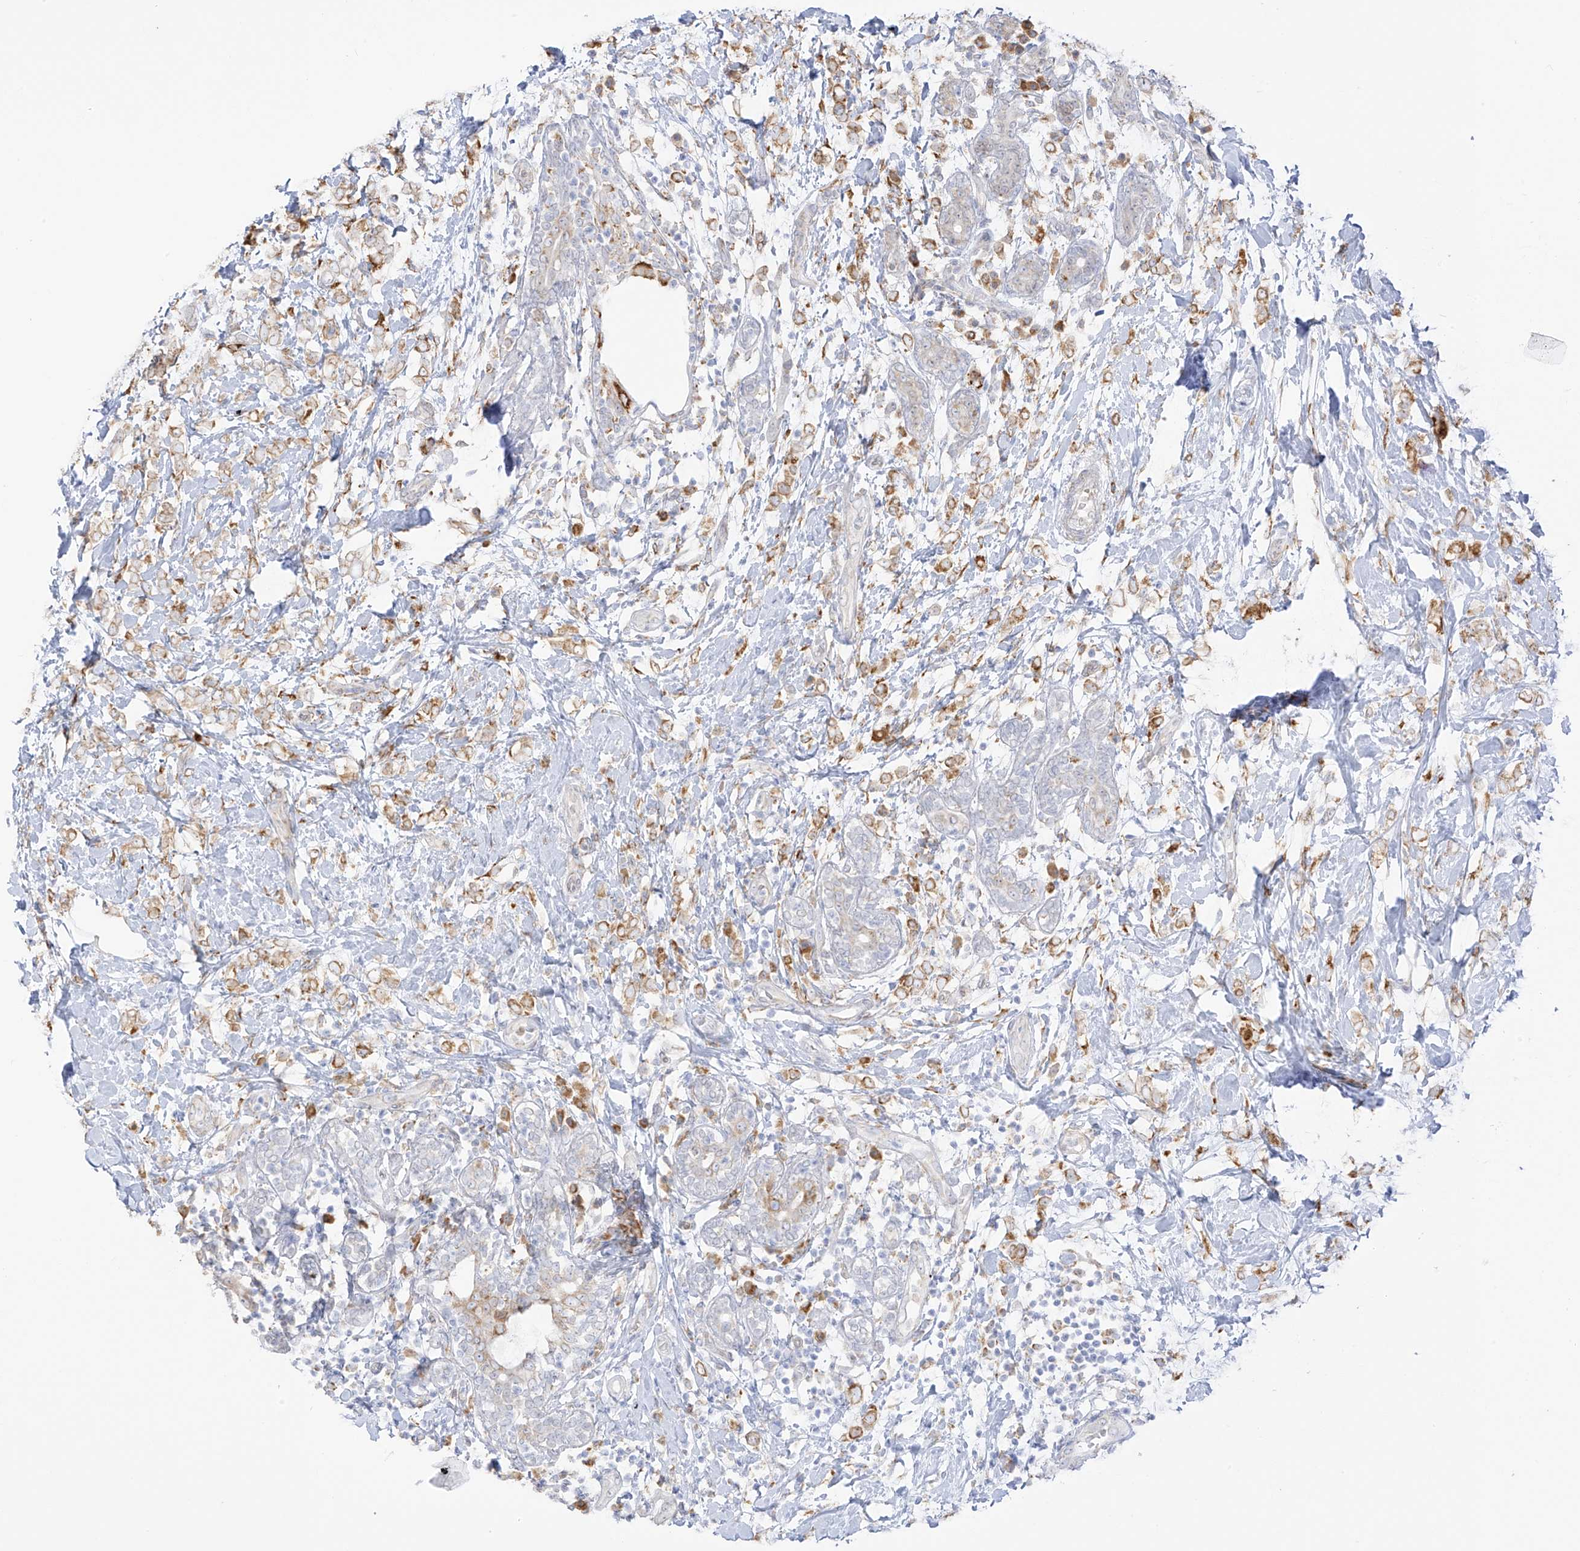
{"staining": {"intensity": "moderate", "quantity": "25%-75%", "location": "cytoplasmic/membranous"}, "tissue": "breast cancer", "cell_type": "Tumor cells", "image_type": "cancer", "snomed": [{"axis": "morphology", "description": "Normal tissue, NOS"}, {"axis": "morphology", "description": "Lobular carcinoma"}, {"axis": "topography", "description": "Breast"}], "caption": "Protein staining demonstrates moderate cytoplasmic/membranous expression in about 25%-75% of tumor cells in breast lobular carcinoma. The staining is performed using DAB (3,3'-diaminobenzidine) brown chromogen to label protein expression. The nuclei are counter-stained blue using hematoxylin.", "gene": "LRRC59", "patient": {"sex": "female", "age": 47}}